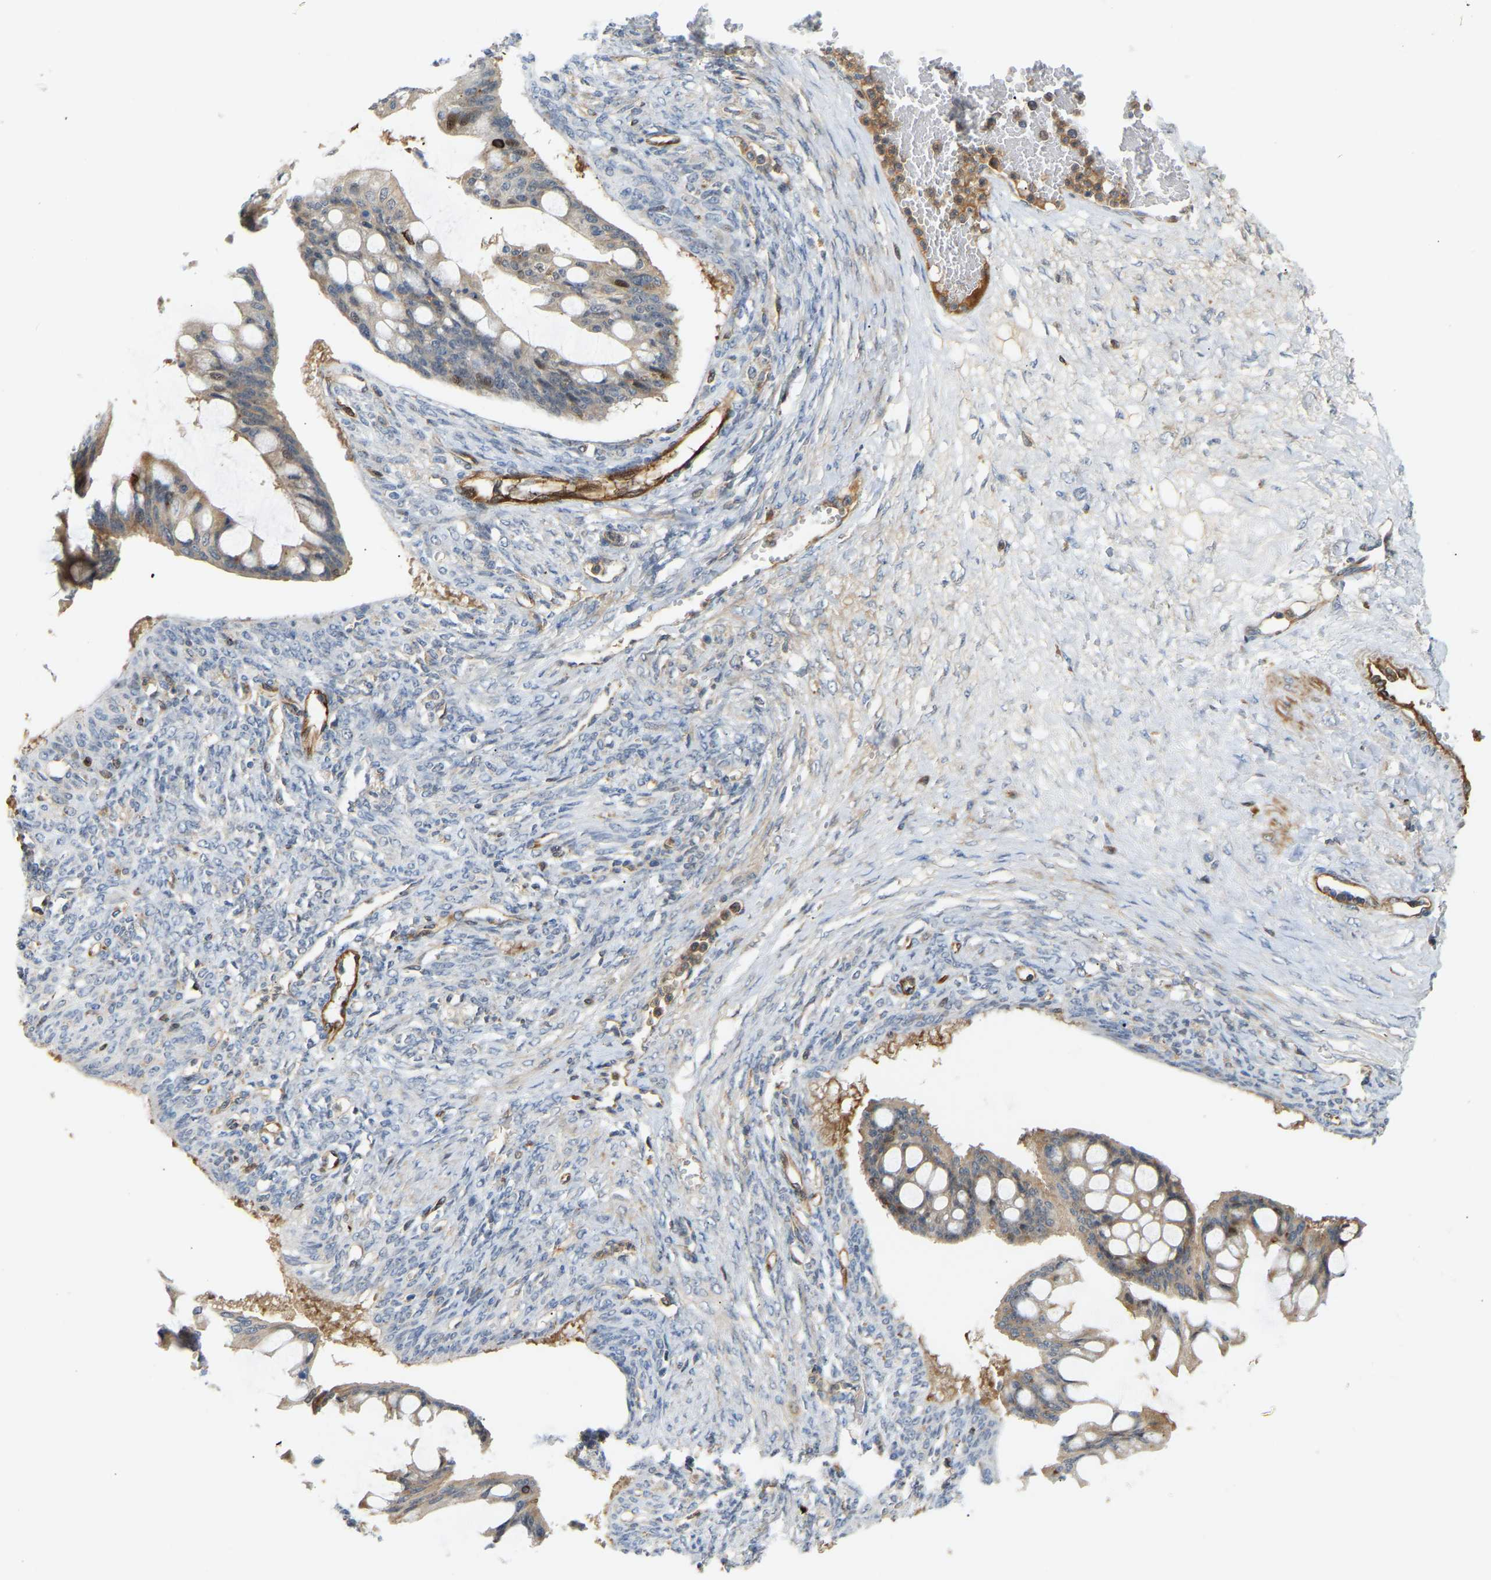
{"staining": {"intensity": "weak", "quantity": ">75%", "location": "cytoplasmic/membranous"}, "tissue": "ovarian cancer", "cell_type": "Tumor cells", "image_type": "cancer", "snomed": [{"axis": "morphology", "description": "Cystadenocarcinoma, mucinous, NOS"}, {"axis": "topography", "description": "Ovary"}], "caption": "About >75% of tumor cells in ovarian cancer (mucinous cystadenocarcinoma) reveal weak cytoplasmic/membranous protein staining as visualized by brown immunohistochemical staining.", "gene": "PLCG2", "patient": {"sex": "female", "age": 73}}